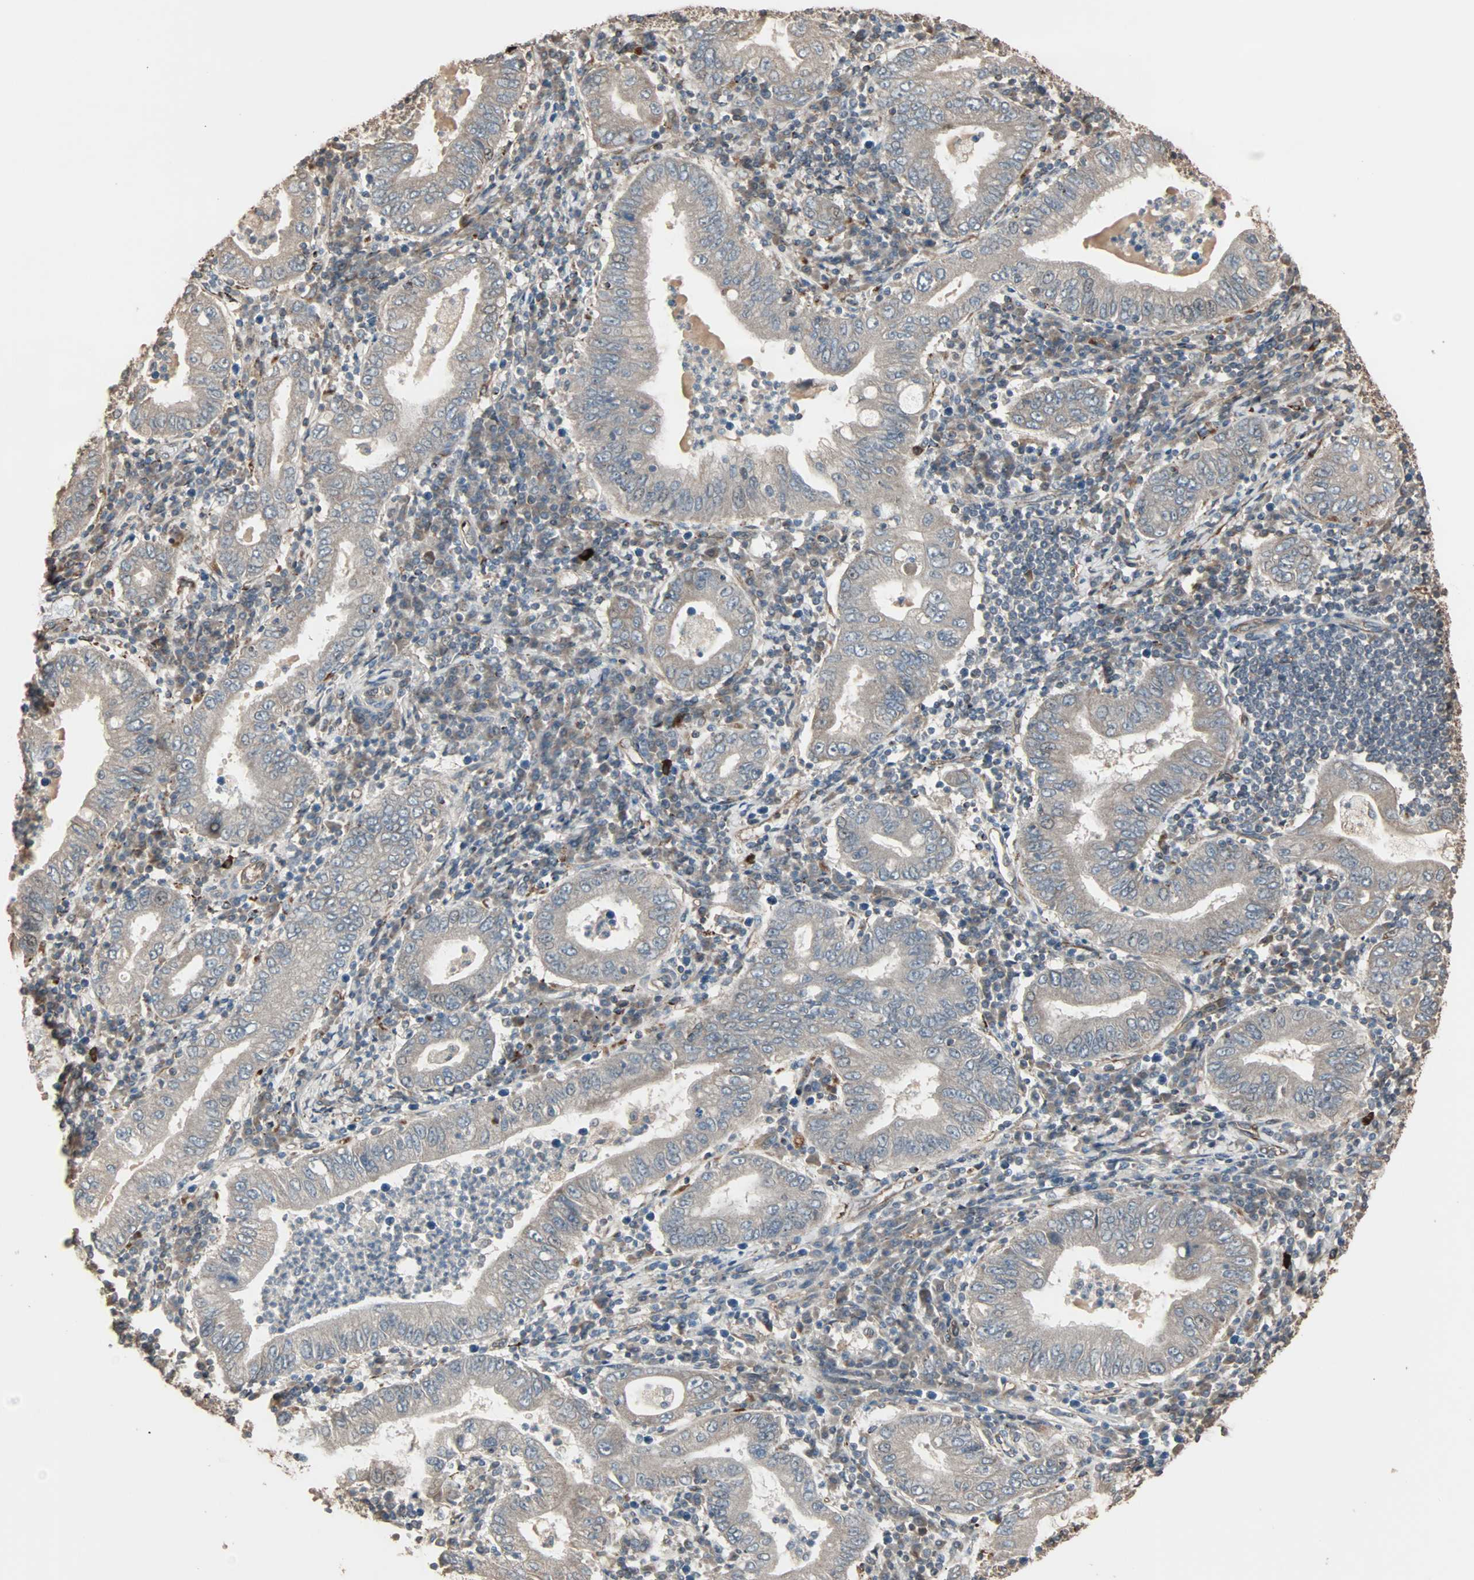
{"staining": {"intensity": "weak", "quantity": "25%-75%", "location": "cytoplasmic/membranous"}, "tissue": "stomach cancer", "cell_type": "Tumor cells", "image_type": "cancer", "snomed": [{"axis": "morphology", "description": "Normal tissue, NOS"}, {"axis": "morphology", "description": "Adenocarcinoma, NOS"}, {"axis": "topography", "description": "Esophagus"}, {"axis": "topography", "description": "Stomach, upper"}, {"axis": "topography", "description": "Peripheral nerve tissue"}], "caption": "High-magnification brightfield microscopy of stomach adenocarcinoma stained with DAB (brown) and counterstained with hematoxylin (blue). tumor cells exhibit weak cytoplasmic/membranous positivity is identified in about25%-75% of cells.", "gene": "CALCRL", "patient": {"sex": "male", "age": 62}}